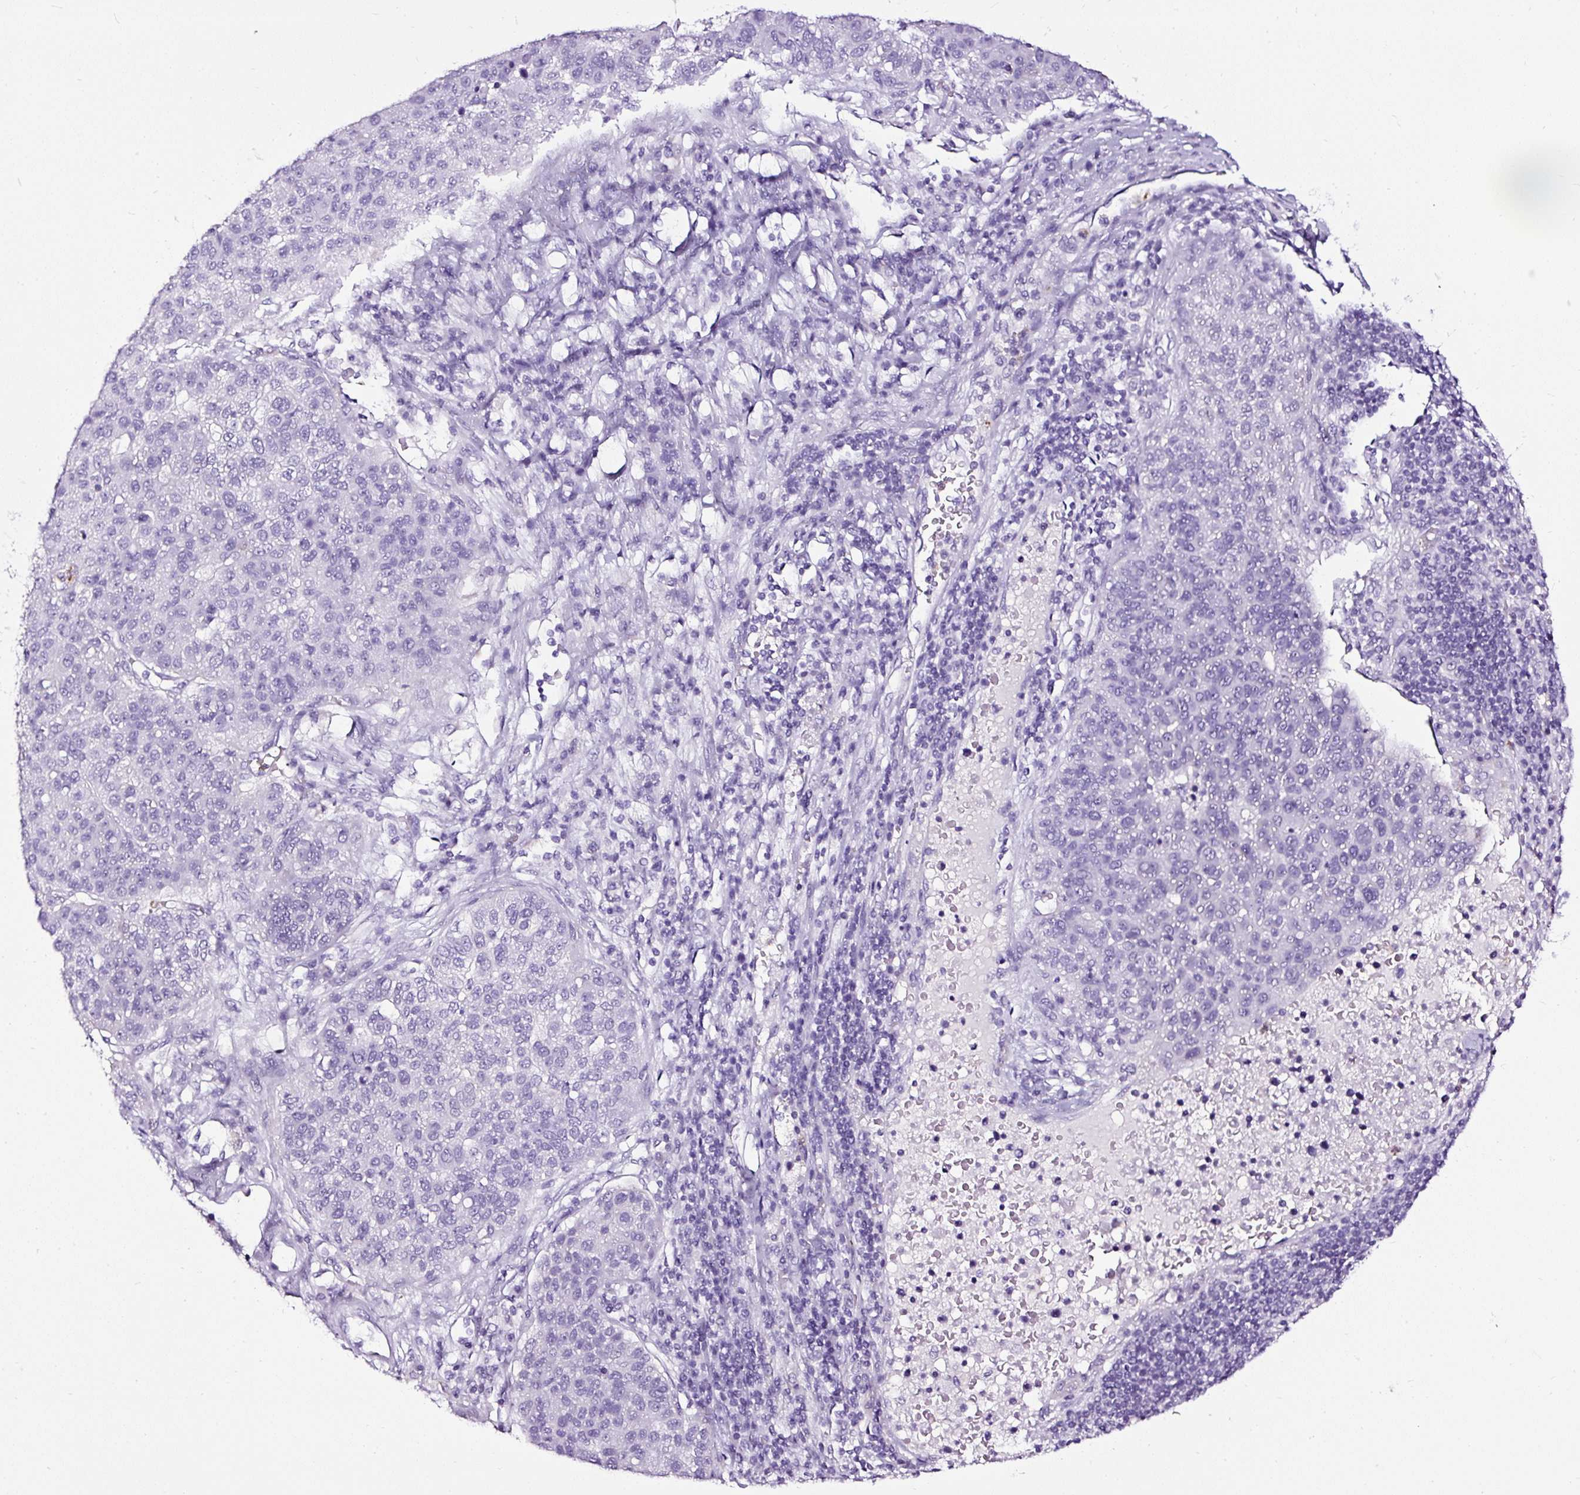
{"staining": {"intensity": "negative", "quantity": "none", "location": "none"}, "tissue": "pancreatic cancer", "cell_type": "Tumor cells", "image_type": "cancer", "snomed": [{"axis": "morphology", "description": "Adenocarcinoma, NOS"}, {"axis": "topography", "description": "Pancreas"}], "caption": "A high-resolution histopathology image shows IHC staining of pancreatic adenocarcinoma, which exhibits no significant expression in tumor cells.", "gene": "SLC7A8", "patient": {"sex": "female", "age": 61}}